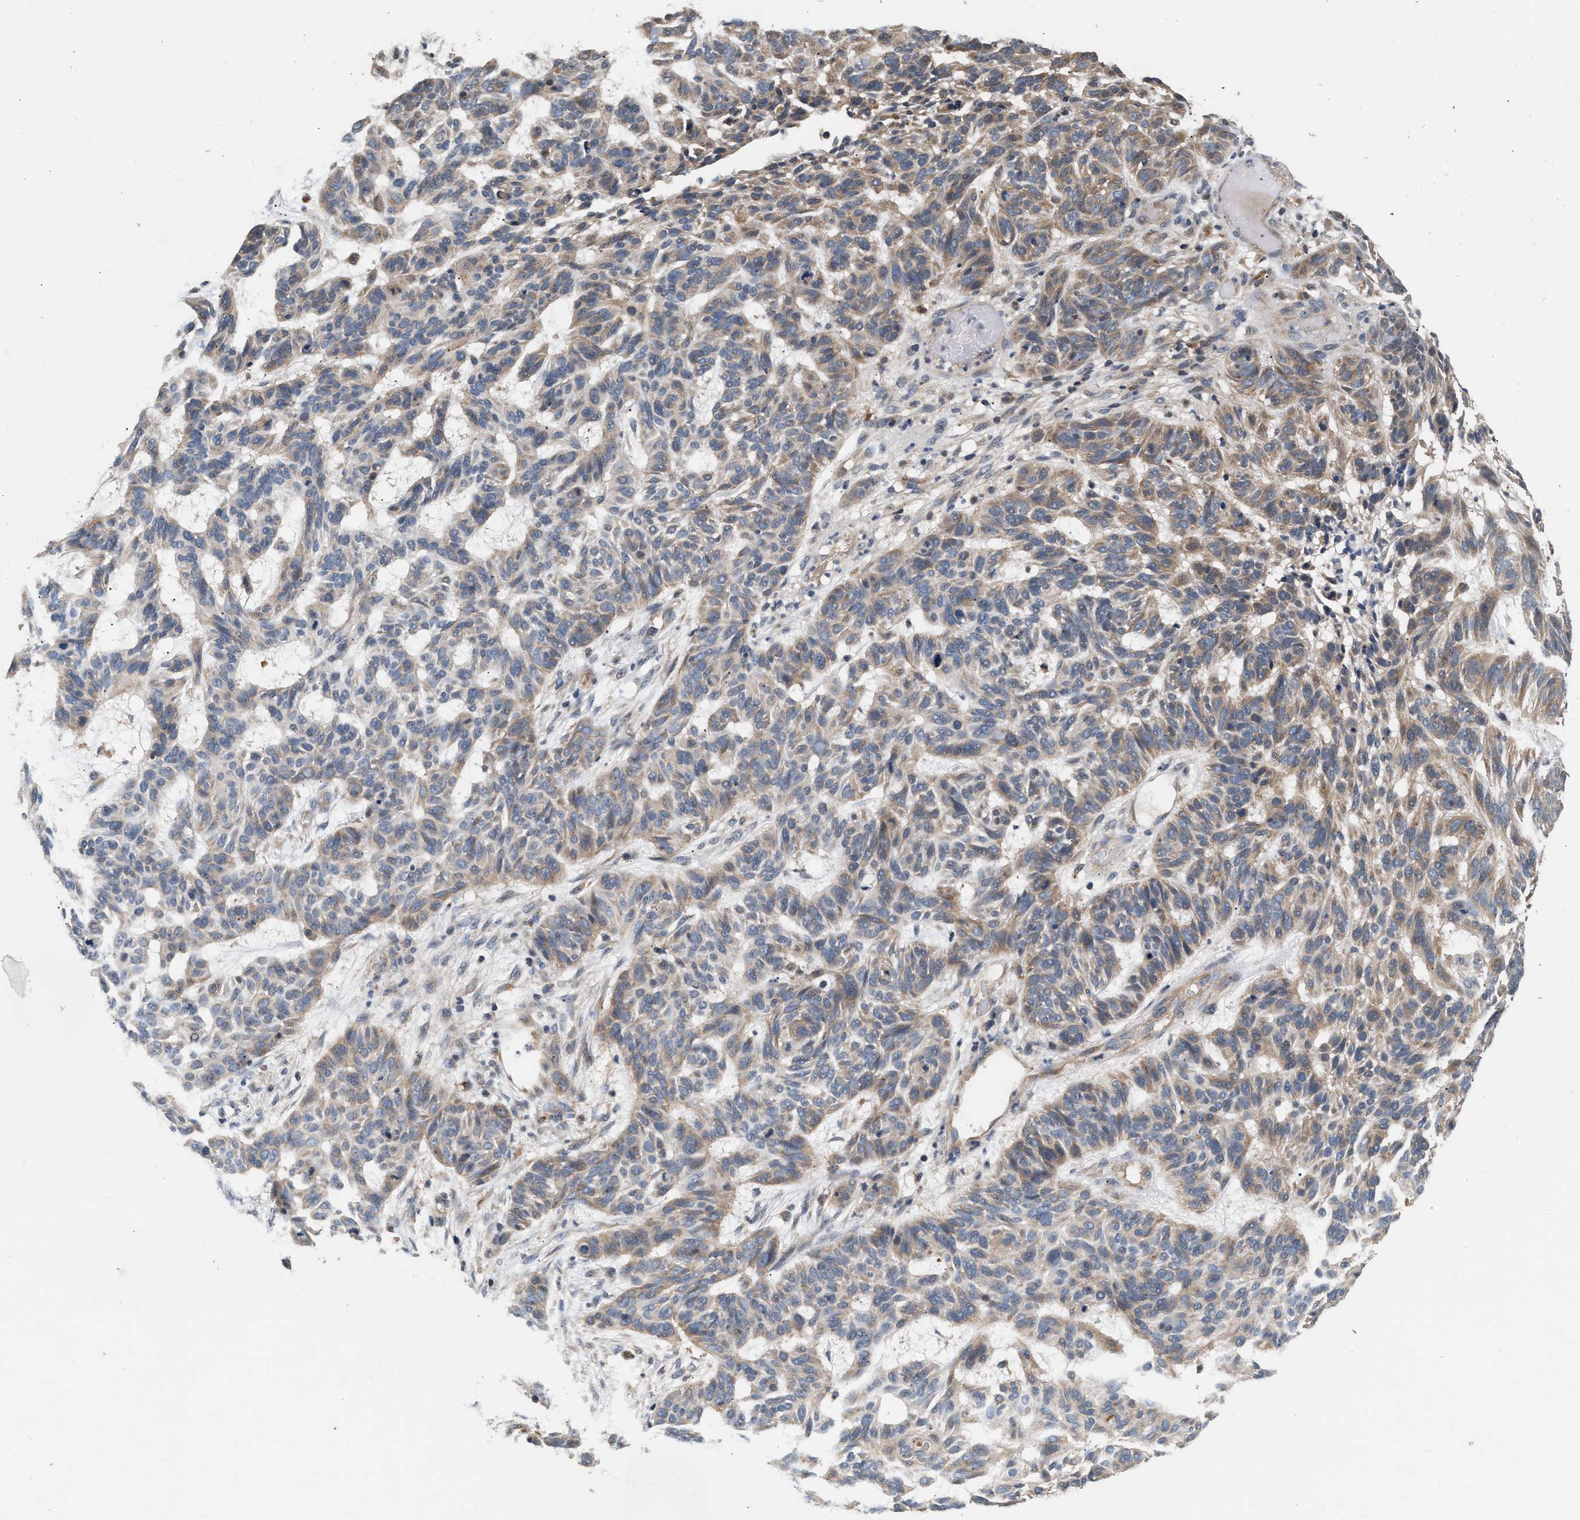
{"staining": {"intensity": "weak", "quantity": "25%-75%", "location": "cytoplasmic/membranous"}, "tissue": "skin cancer", "cell_type": "Tumor cells", "image_type": "cancer", "snomed": [{"axis": "morphology", "description": "Basal cell carcinoma"}, {"axis": "topography", "description": "Skin"}], "caption": "Skin basal cell carcinoma tissue demonstrates weak cytoplasmic/membranous staining in about 25%-75% of tumor cells, visualized by immunohistochemistry.", "gene": "PTGR3", "patient": {"sex": "male", "age": 85}}